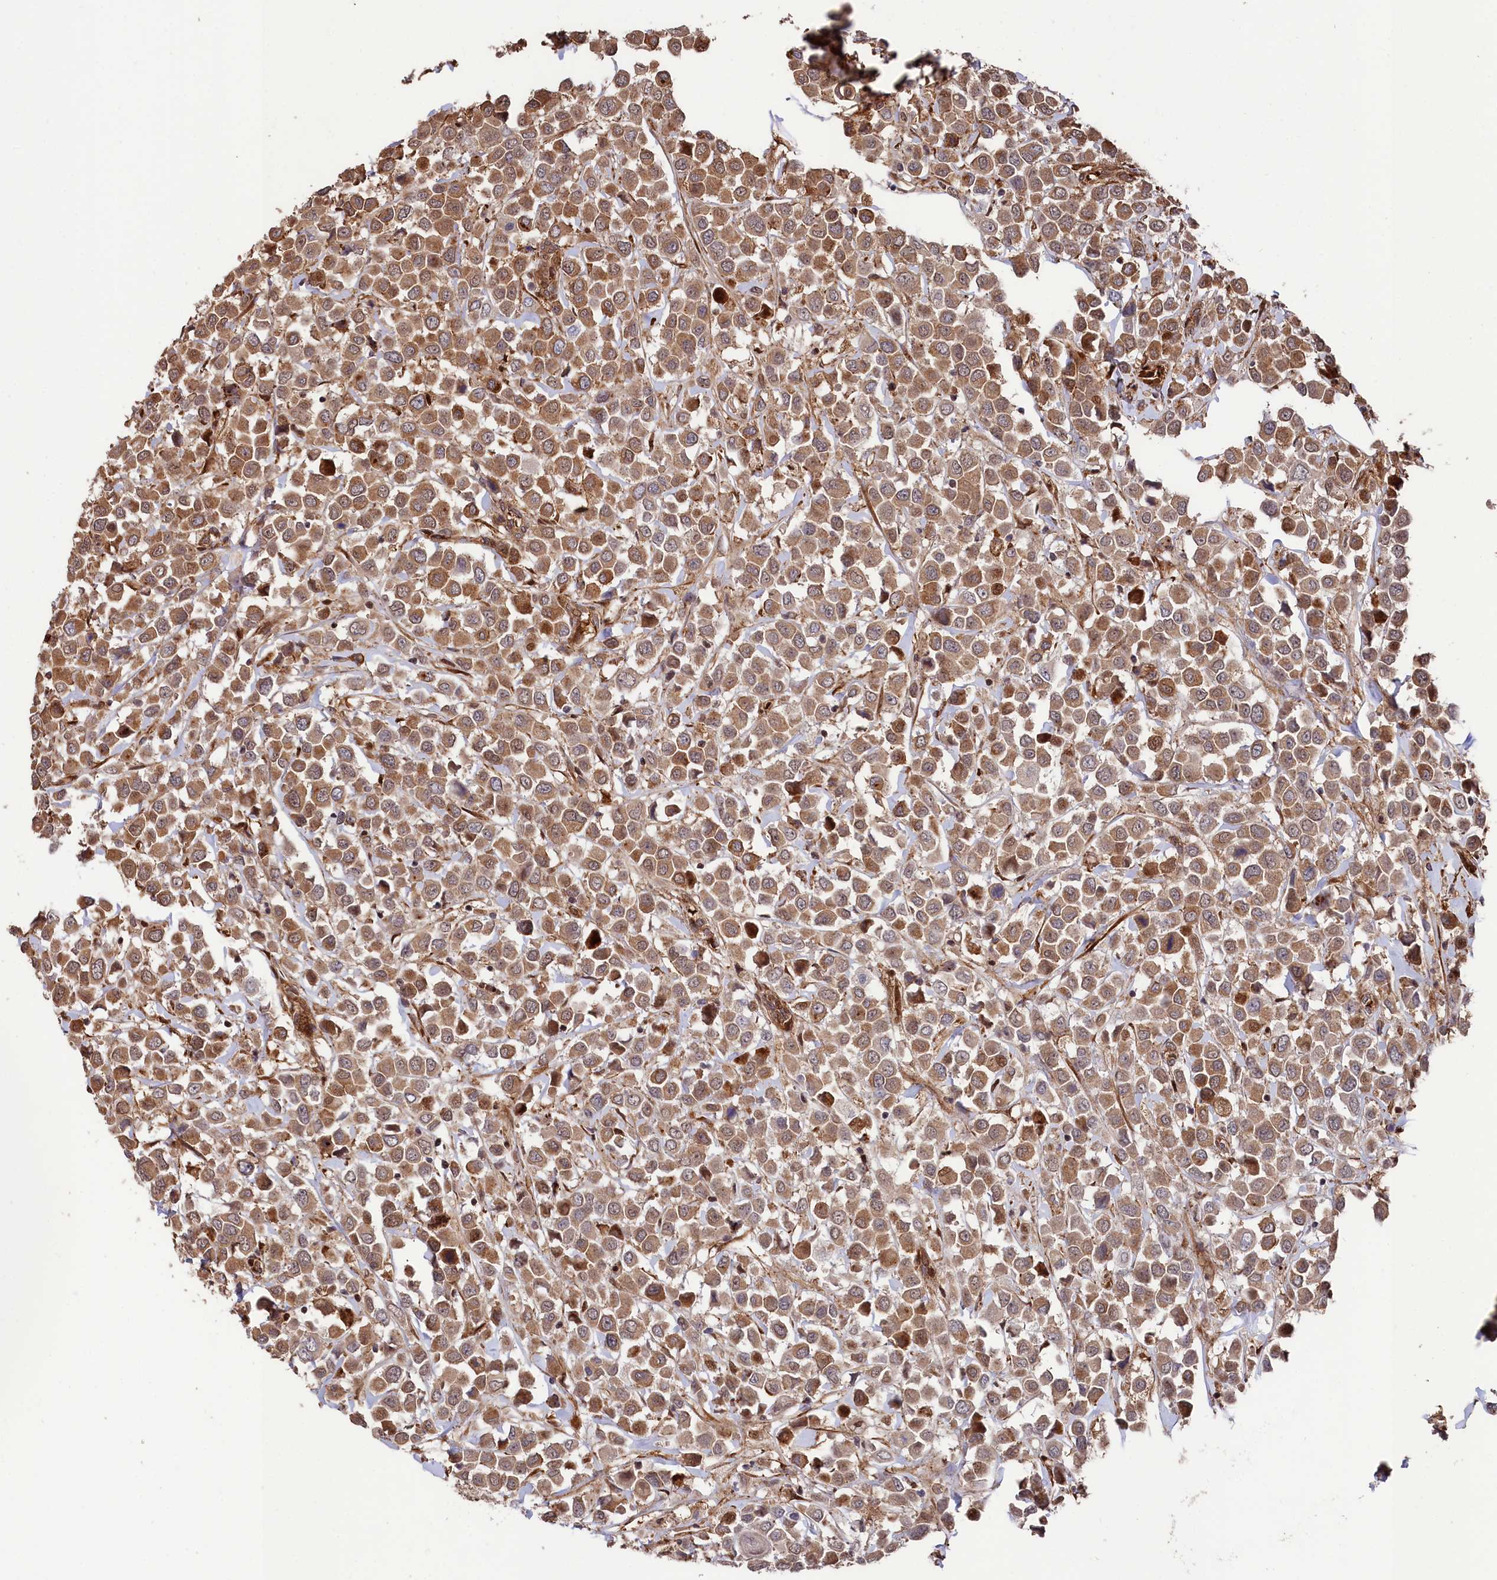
{"staining": {"intensity": "moderate", "quantity": ">75%", "location": "cytoplasmic/membranous"}, "tissue": "breast cancer", "cell_type": "Tumor cells", "image_type": "cancer", "snomed": [{"axis": "morphology", "description": "Duct carcinoma"}, {"axis": "topography", "description": "Breast"}], "caption": "Tumor cells exhibit moderate cytoplasmic/membranous staining in about >75% of cells in breast infiltrating ductal carcinoma. (Brightfield microscopy of DAB IHC at high magnification).", "gene": "TNKS1BP1", "patient": {"sex": "female", "age": 61}}